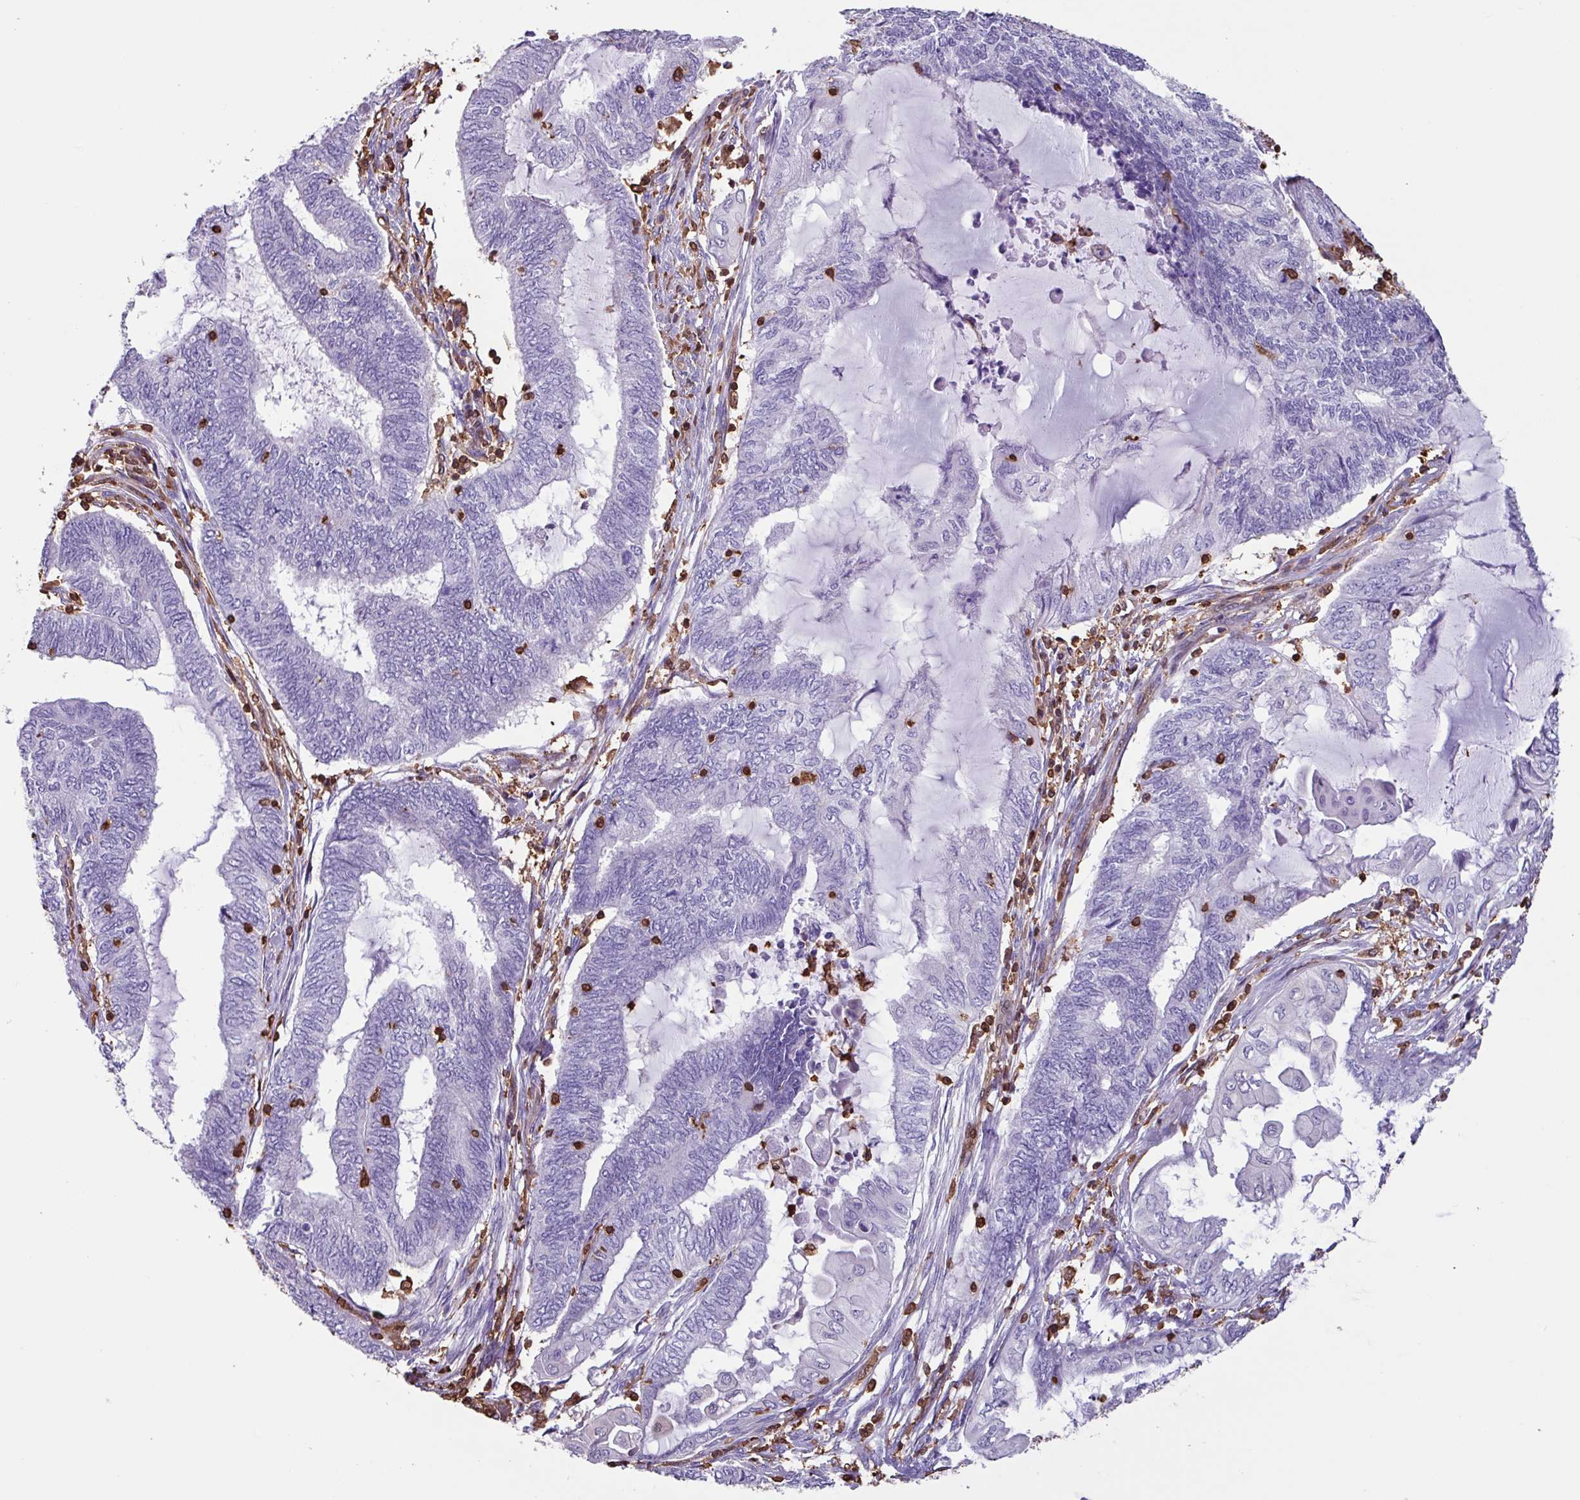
{"staining": {"intensity": "negative", "quantity": "none", "location": "none"}, "tissue": "endometrial cancer", "cell_type": "Tumor cells", "image_type": "cancer", "snomed": [{"axis": "morphology", "description": "Adenocarcinoma, NOS"}, {"axis": "topography", "description": "Uterus"}, {"axis": "topography", "description": "Endometrium"}], "caption": "This photomicrograph is of endometrial cancer (adenocarcinoma) stained with immunohistochemistry to label a protein in brown with the nuclei are counter-stained blue. There is no positivity in tumor cells.", "gene": "ARHGDIB", "patient": {"sex": "female", "age": 70}}